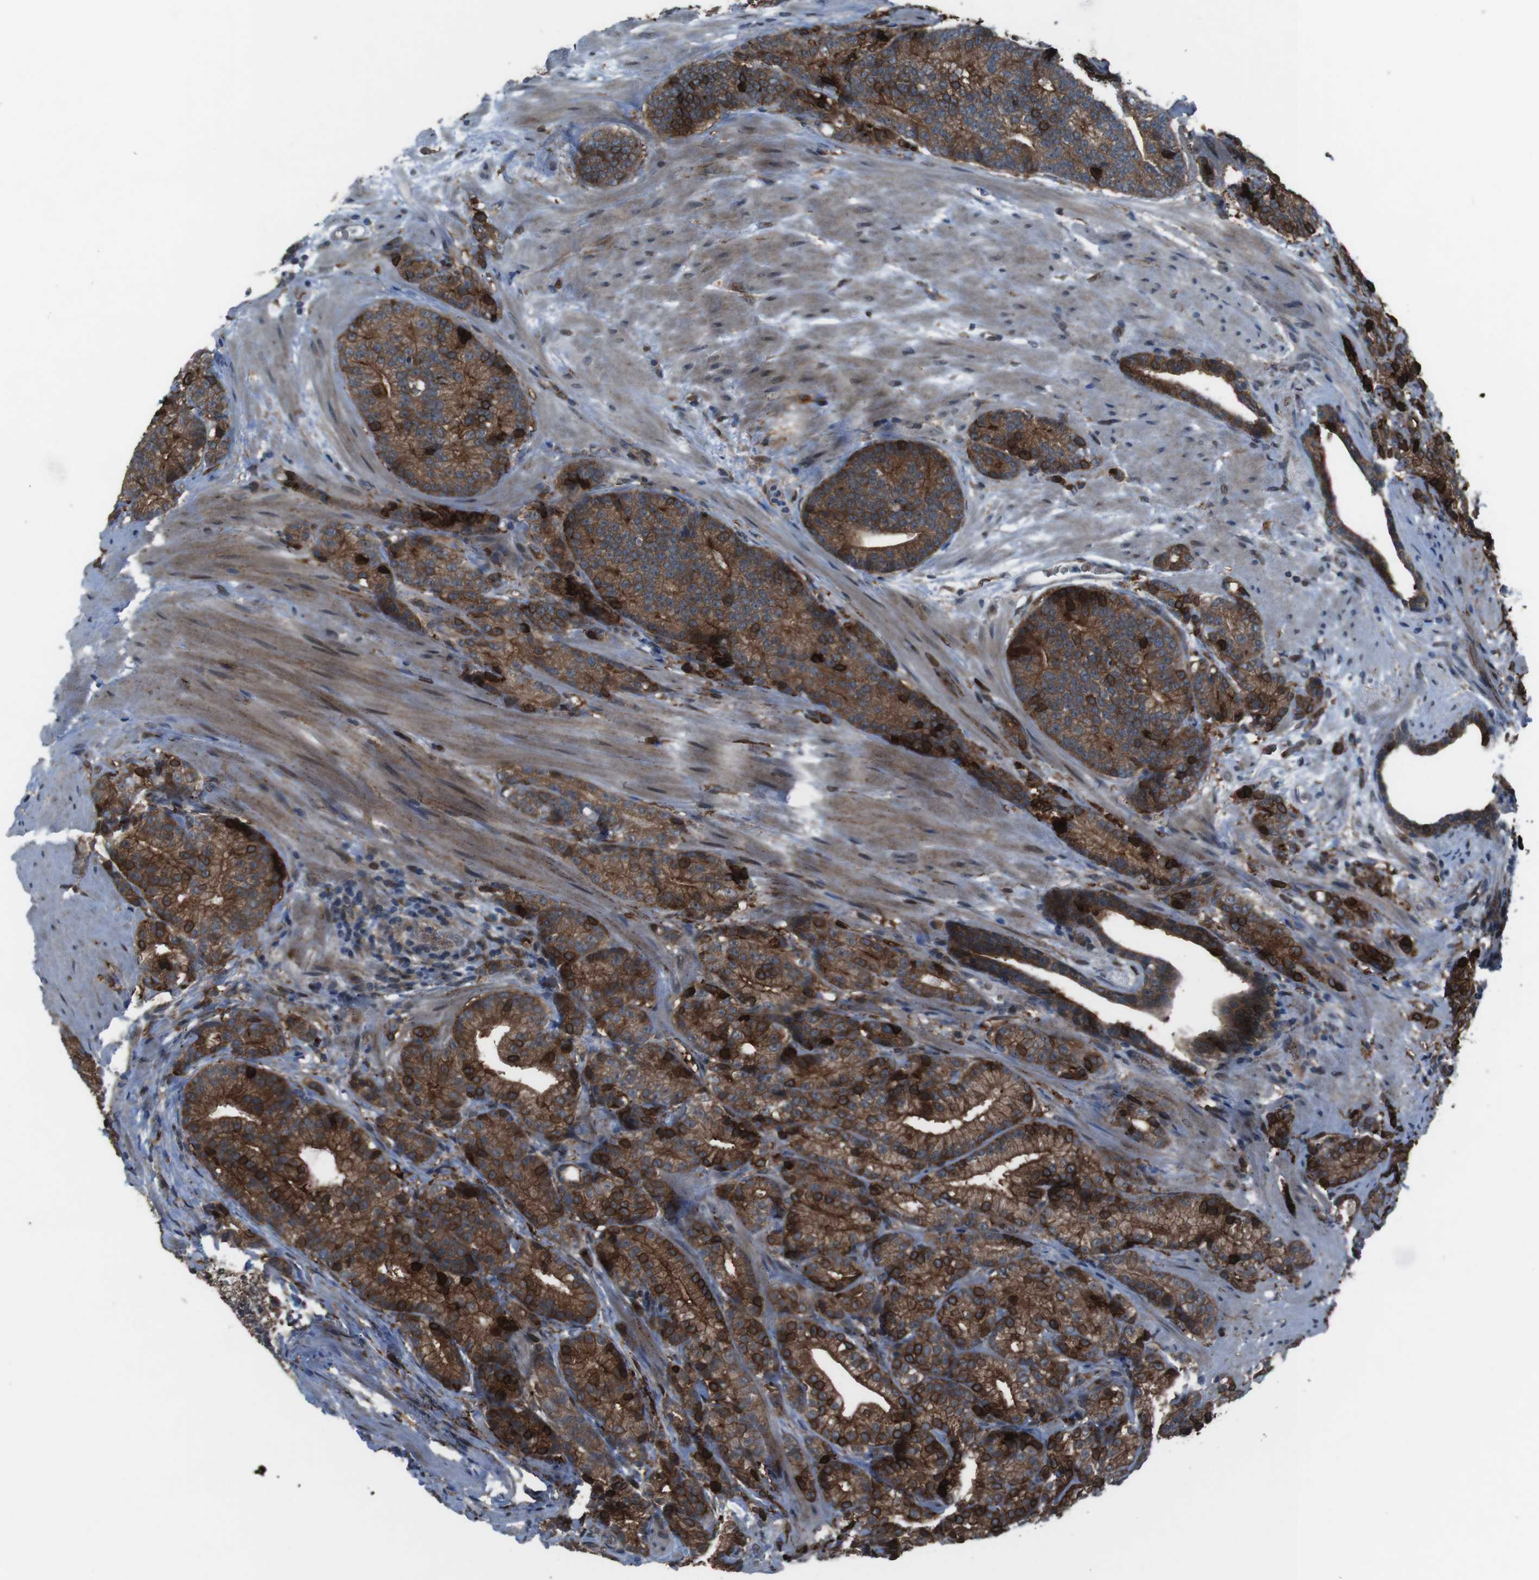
{"staining": {"intensity": "strong", "quantity": ">75%", "location": "cytoplasmic/membranous"}, "tissue": "prostate cancer", "cell_type": "Tumor cells", "image_type": "cancer", "snomed": [{"axis": "morphology", "description": "Adenocarcinoma, High grade"}, {"axis": "topography", "description": "Prostate"}], "caption": "Protein expression by IHC displays strong cytoplasmic/membranous positivity in approximately >75% of tumor cells in high-grade adenocarcinoma (prostate). Immunohistochemistry stains the protein of interest in brown and the nuclei are stained blue.", "gene": "GDF10", "patient": {"sex": "male", "age": 61}}